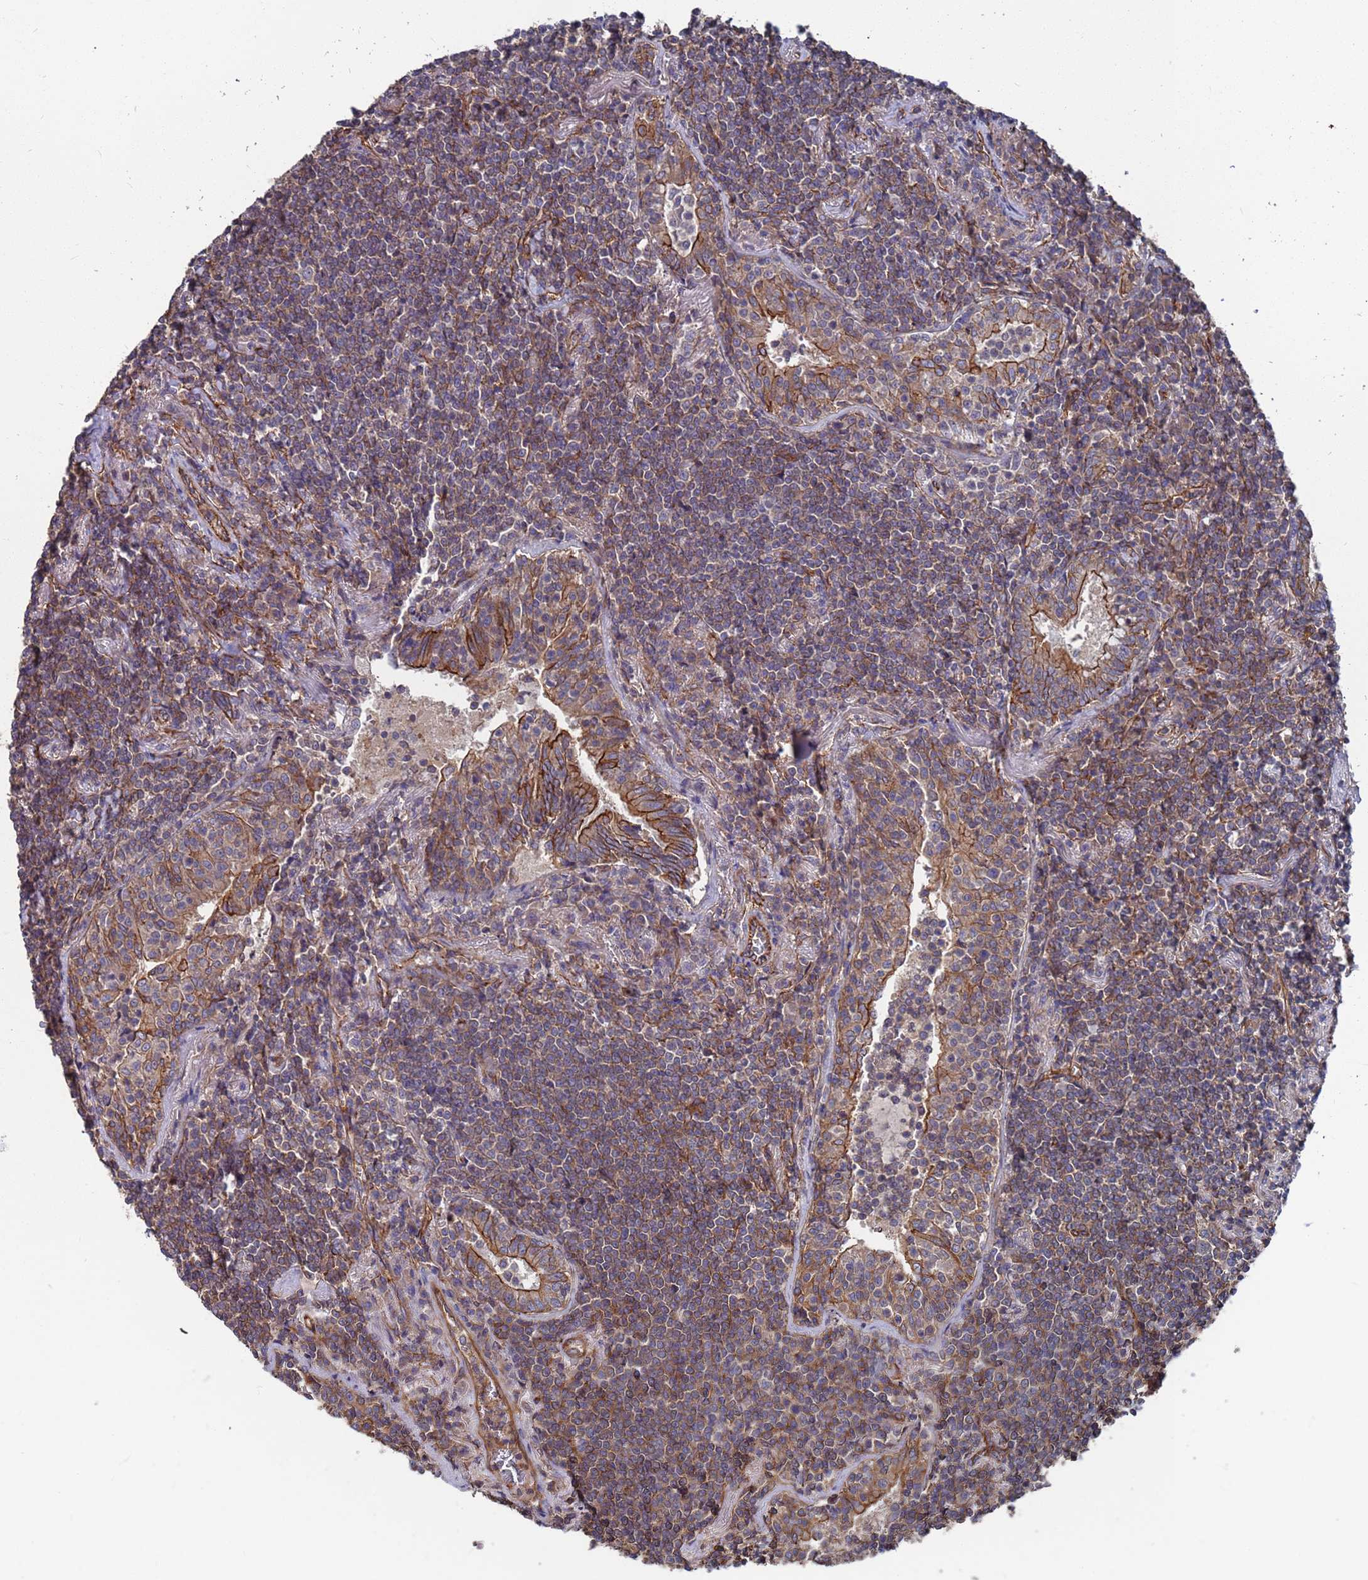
{"staining": {"intensity": "weak", "quantity": ">75%", "location": "cytoplasmic/membranous"}, "tissue": "lymphoma", "cell_type": "Tumor cells", "image_type": "cancer", "snomed": [{"axis": "morphology", "description": "Malignant lymphoma, non-Hodgkin's type, Low grade"}, {"axis": "topography", "description": "Lung"}], "caption": "High-magnification brightfield microscopy of malignant lymphoma, non-Hodgkin's type (low-grade) stained with DAB (3,3'-diaminobenzidine) (brown) and counterstained with hematoxylin (blue). tumor cells exhibit weak cytoplasmic/membranous positivity is appreciated in about>75% of cells. (Brightfield microscopy of DAB IHC at high magnification).", "gene": "NDUFAF6", "patient": {"sex": "female", "age": 71}}